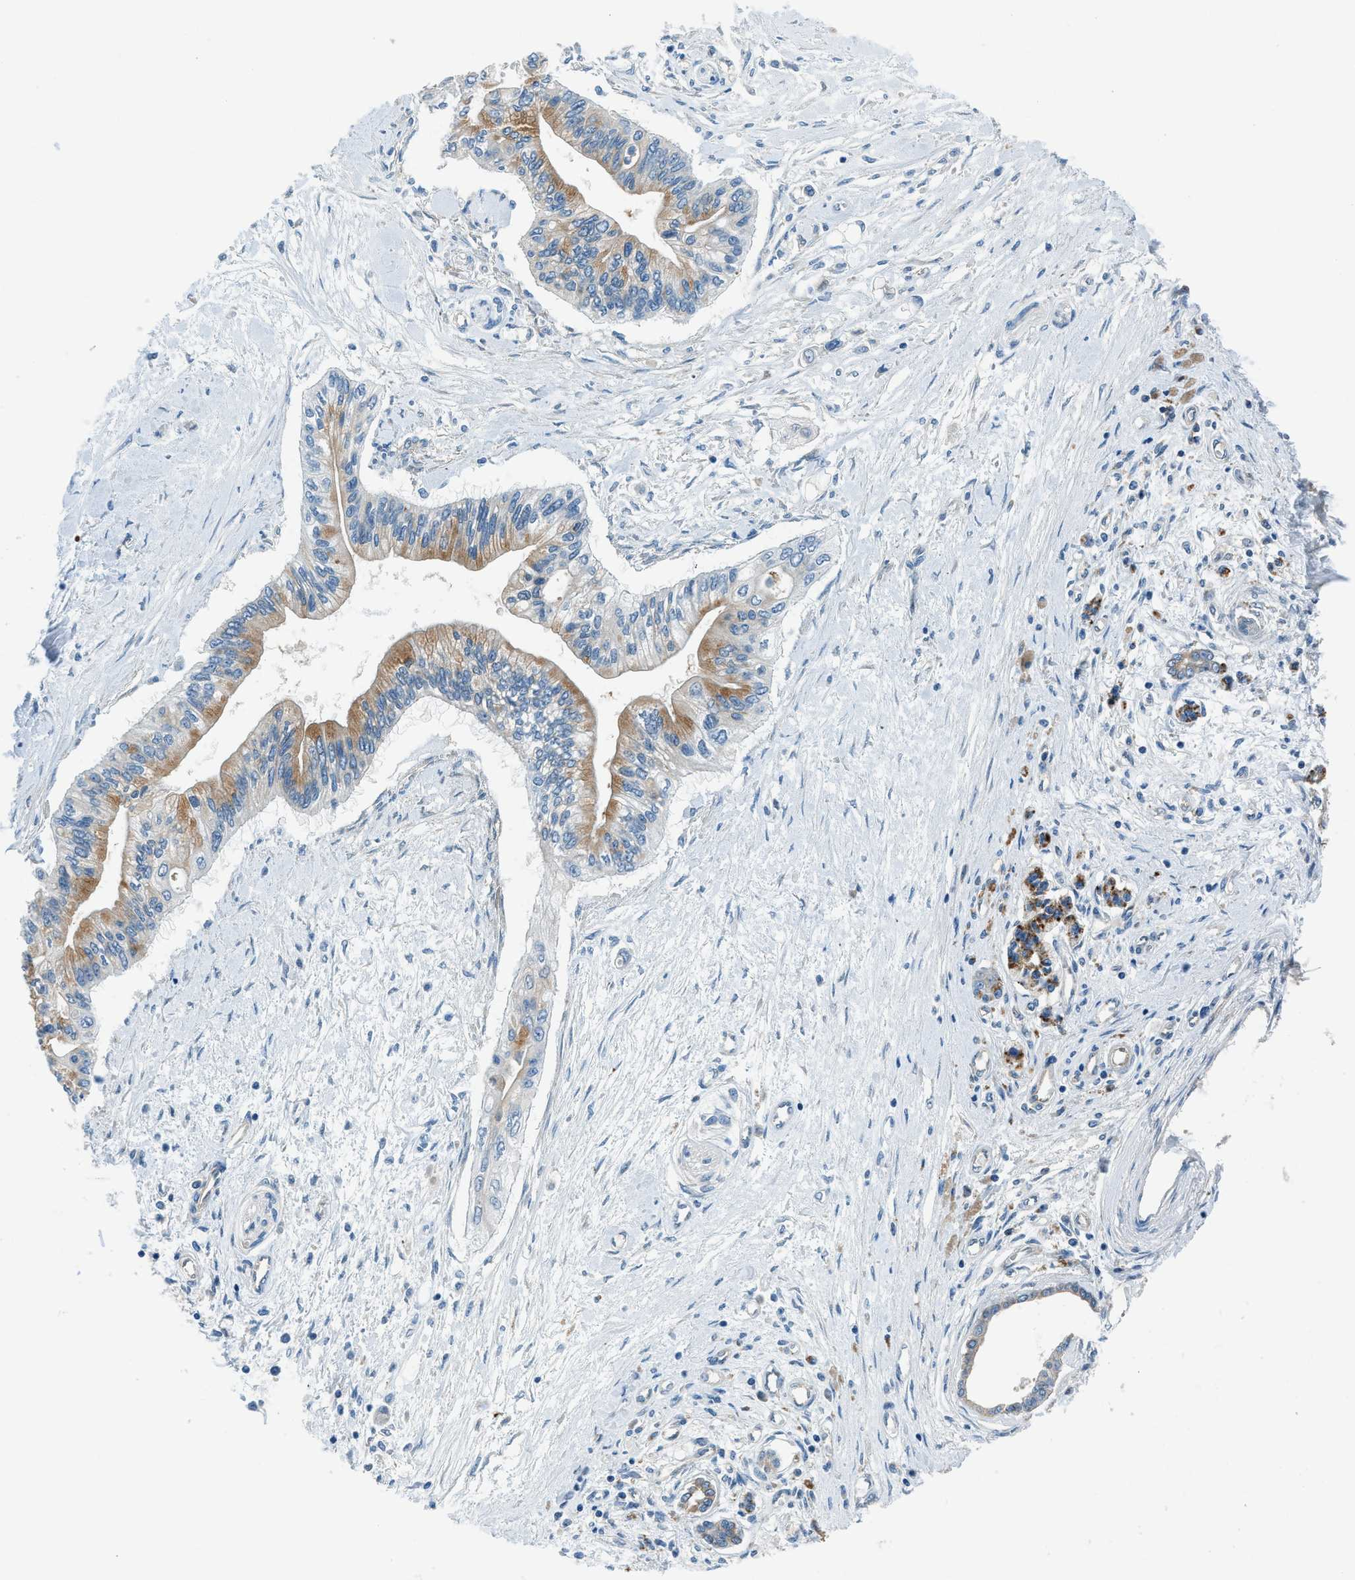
{"staining": {"intensity": "moderate", "quantity": ">75%", "location": "cytoplasmic/membranous"}, "tissue": "pancreatic cancer", "cell_type": "Tumor cells", "image_type": "cancer", "snomed": [{"axis": "morphology", "description": "Adenocarcinoma, NOS"}, {"axis": "topography", "description": "Pancreas"}], "caption": "Immunohistochemical staining of pancreatic adenocarcinoma exhibits medium levels of moderate cytoplasmic/membranous positivity in approximately >75% of tumor cells. (DAB = brown stain, brightfield microscopy at high magnification).", "gene": "SLC19A2", "patient": {"sex": "female", "age": 77}}